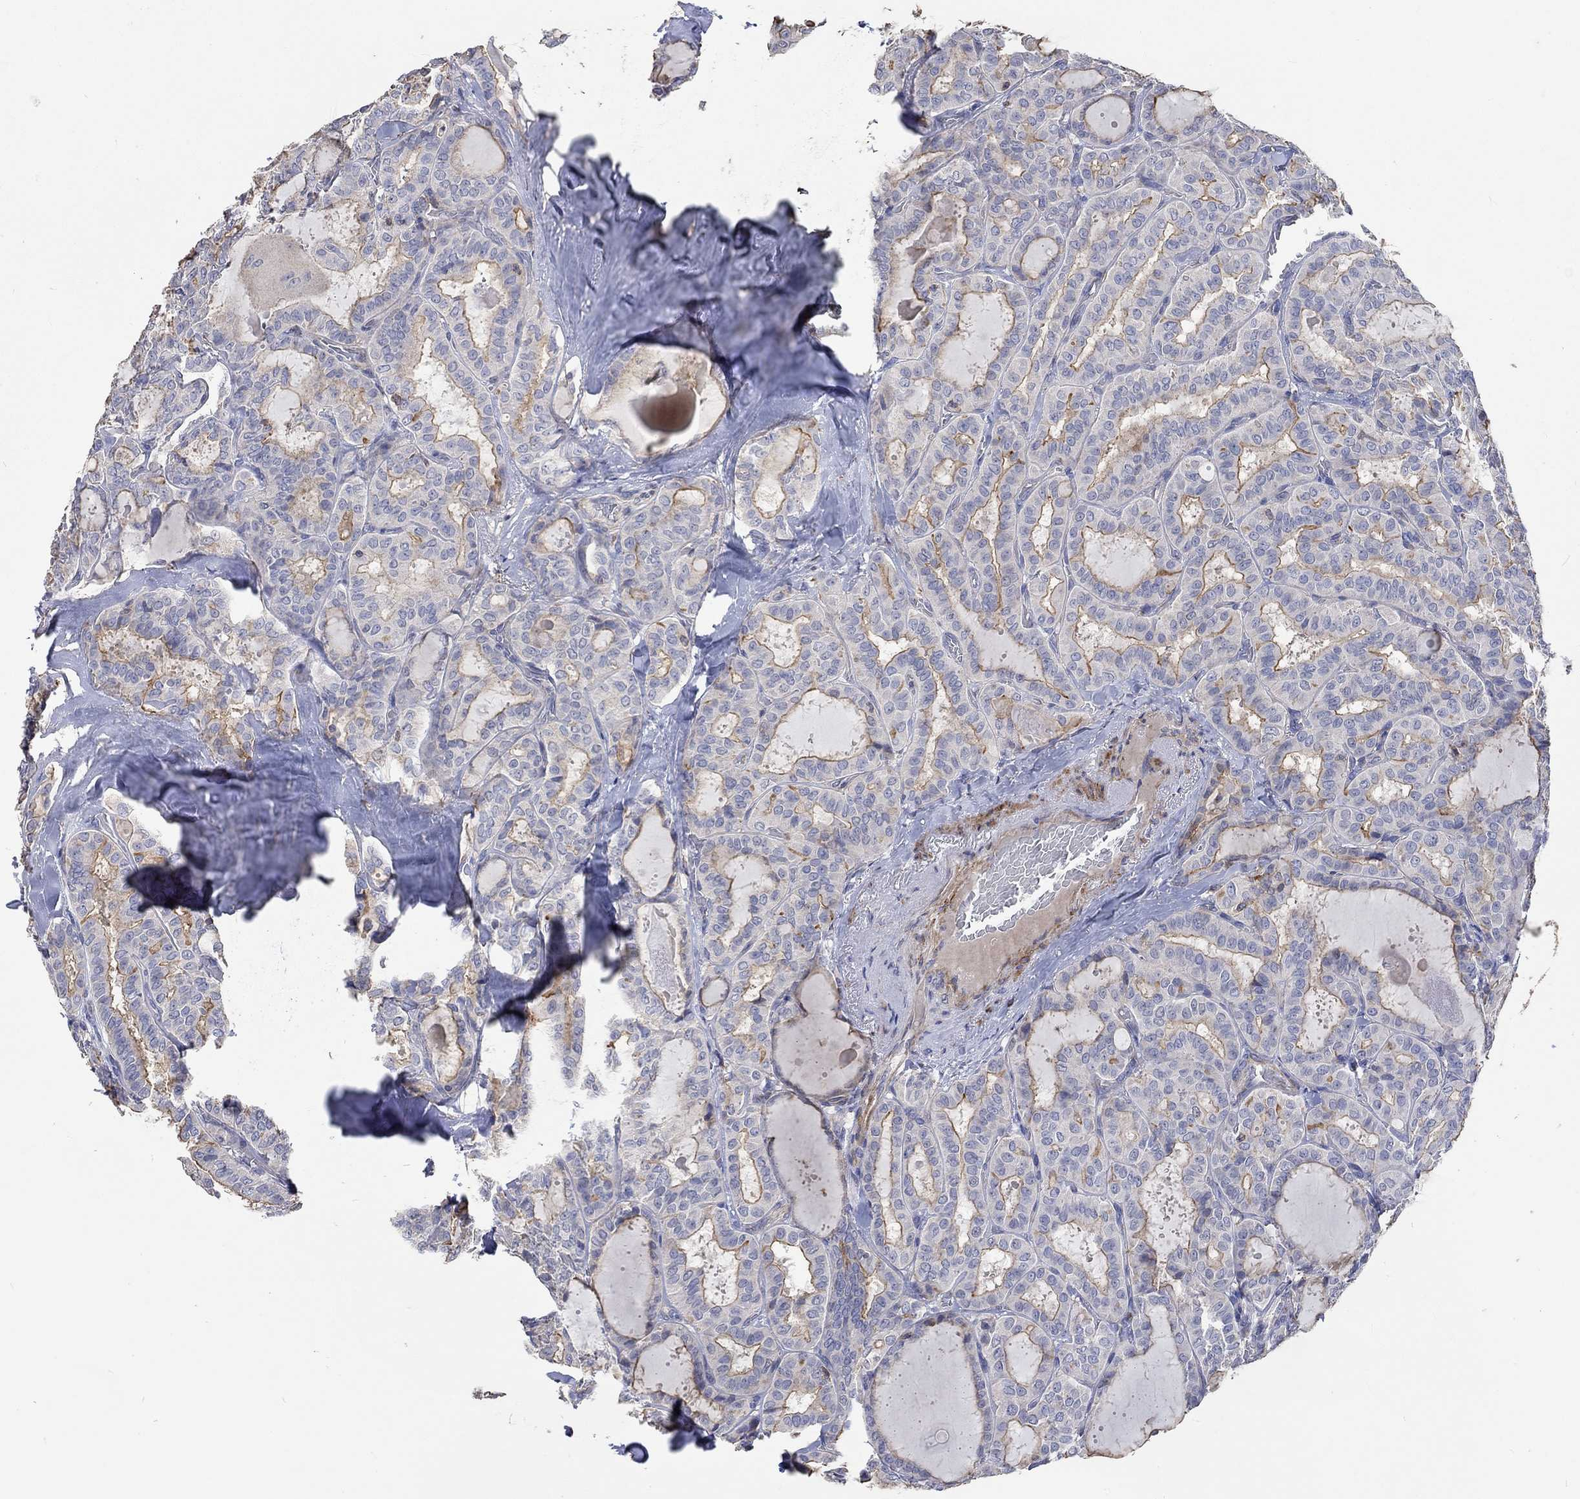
{"staining": {"intensity": "strong", "quantity": ">75%", "location": "cytoplasmic/membranous"}, "tissue": "thyroid cancer", "cell_type": "Tumor cells", "image_type": "cancer", "snomed": [{"axis": "morphology", "description": "Papillary adenocarcinoma, NOS"}, {"axis": "topography", "description": "Thyroid gland"}], "caption": "Immunohistochemistry of human thyroid papillary adenocarcinoma demonstrates high levels of strong cytoplasmic/membranous staining in about >75% of tumor cells.", "gene": "TNFAIP8L3", "patient": {"sex": "female", "age": 39}}